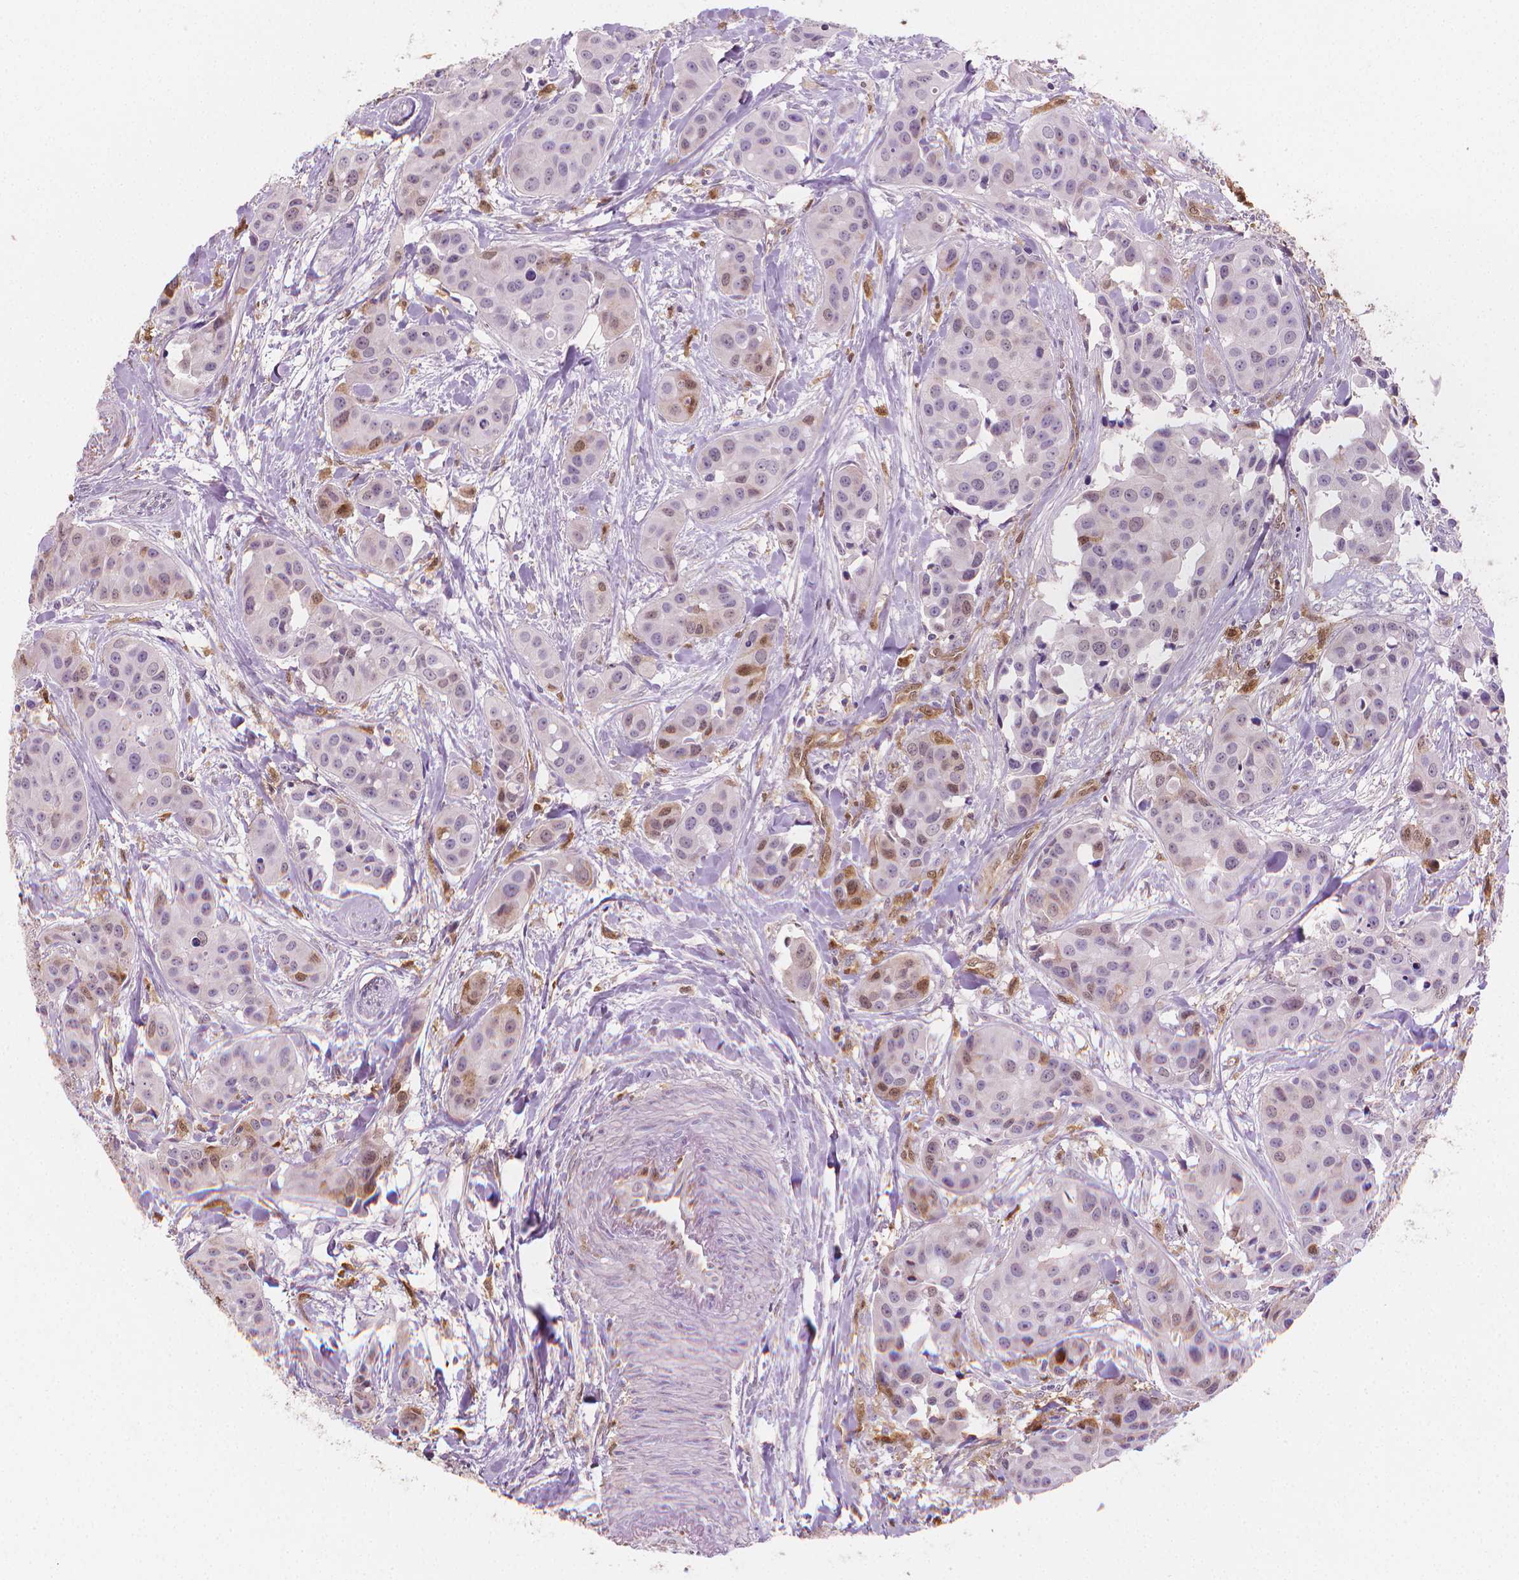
{"staining": {"intensity": "moderate", "quantity": "<25%", "location": "cytoplasmic/membranous"}, "tissue": "head and neck cancer", "cell_type": "Tumor cells", "image_type": "cancer", "snomed": [{"axis": "morphology", "description": "Adenocarcinoma, NOS"}, {"axis": "topography", "description": "Head-Neck"}], "caption": "Head and neck cancer was stained to show a protein in brown. There is low levels of moderate cytoplasmic/membranous staining in about <25% of tumor cells. (IHC, brightfield microscopy, high magnification).", "gene": "TNFAIP2", "patient": {"sex": "male", "age": 76}}